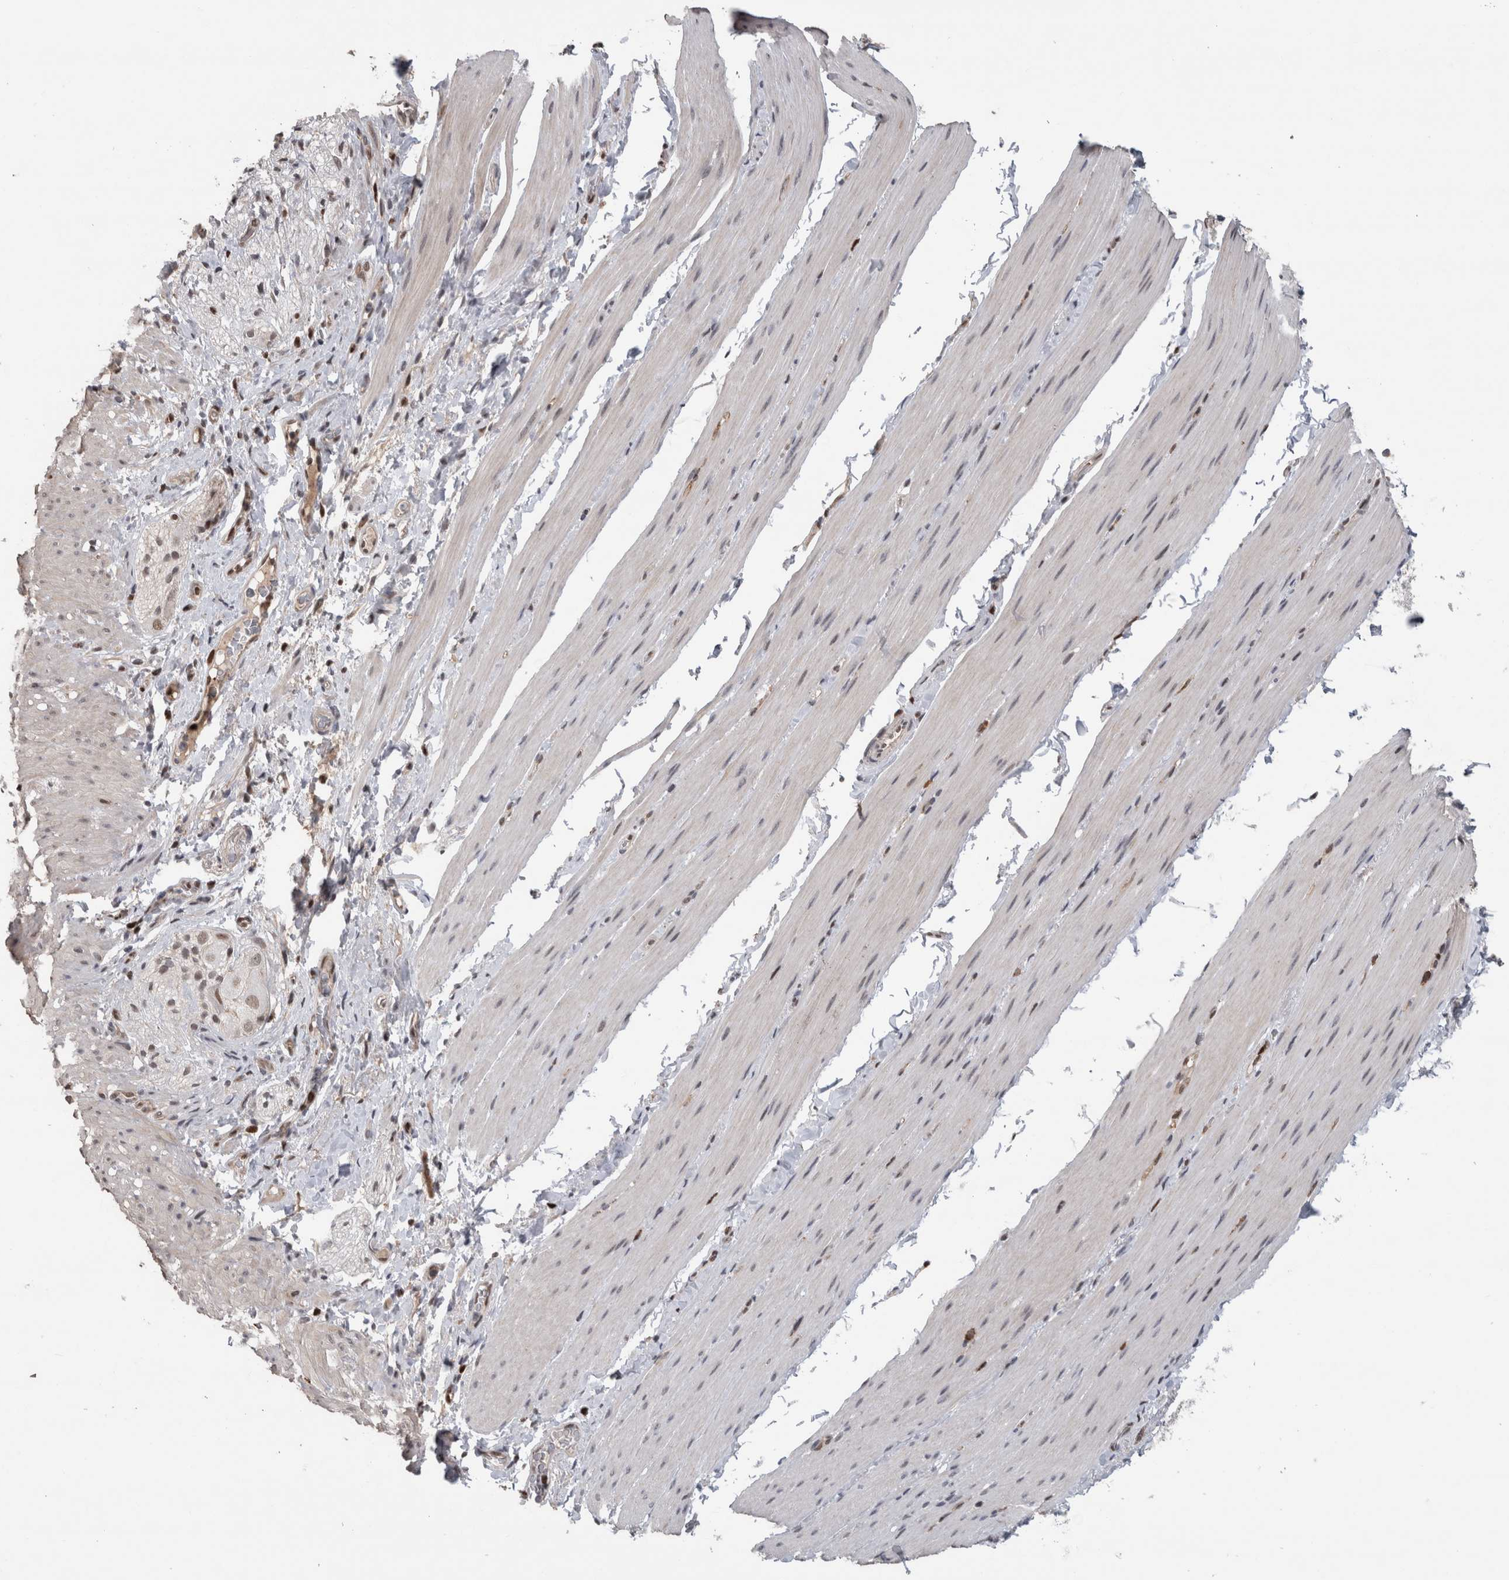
{"staining": {"intensity": "weak", "quantity": "25%-75%", "location": "nuclear"}, "tissue": "smooth muscle", "cell_type": "Smooth muscle cells", "image_type": "normal", "snomed": [{"axis": "morphology", "description": "Normal tissue, NOS"}, {"axis": "topography", "description": "Smooth muscle"}, {"axis": "topography", "description": "Small intestine"}], "caption": "Immunohistochemical staining of unremarkable human smooth muscle displays low levels of weak nuclear staining in about 25%-75% of smooth muscle cells. The protein of interest is stained brown, and the nuclei are stained in blue (DAB IHC with brightfield microscopy, high magnification).", "gene": "POLD2", "patient": {"sex": "female", "age": 84}}